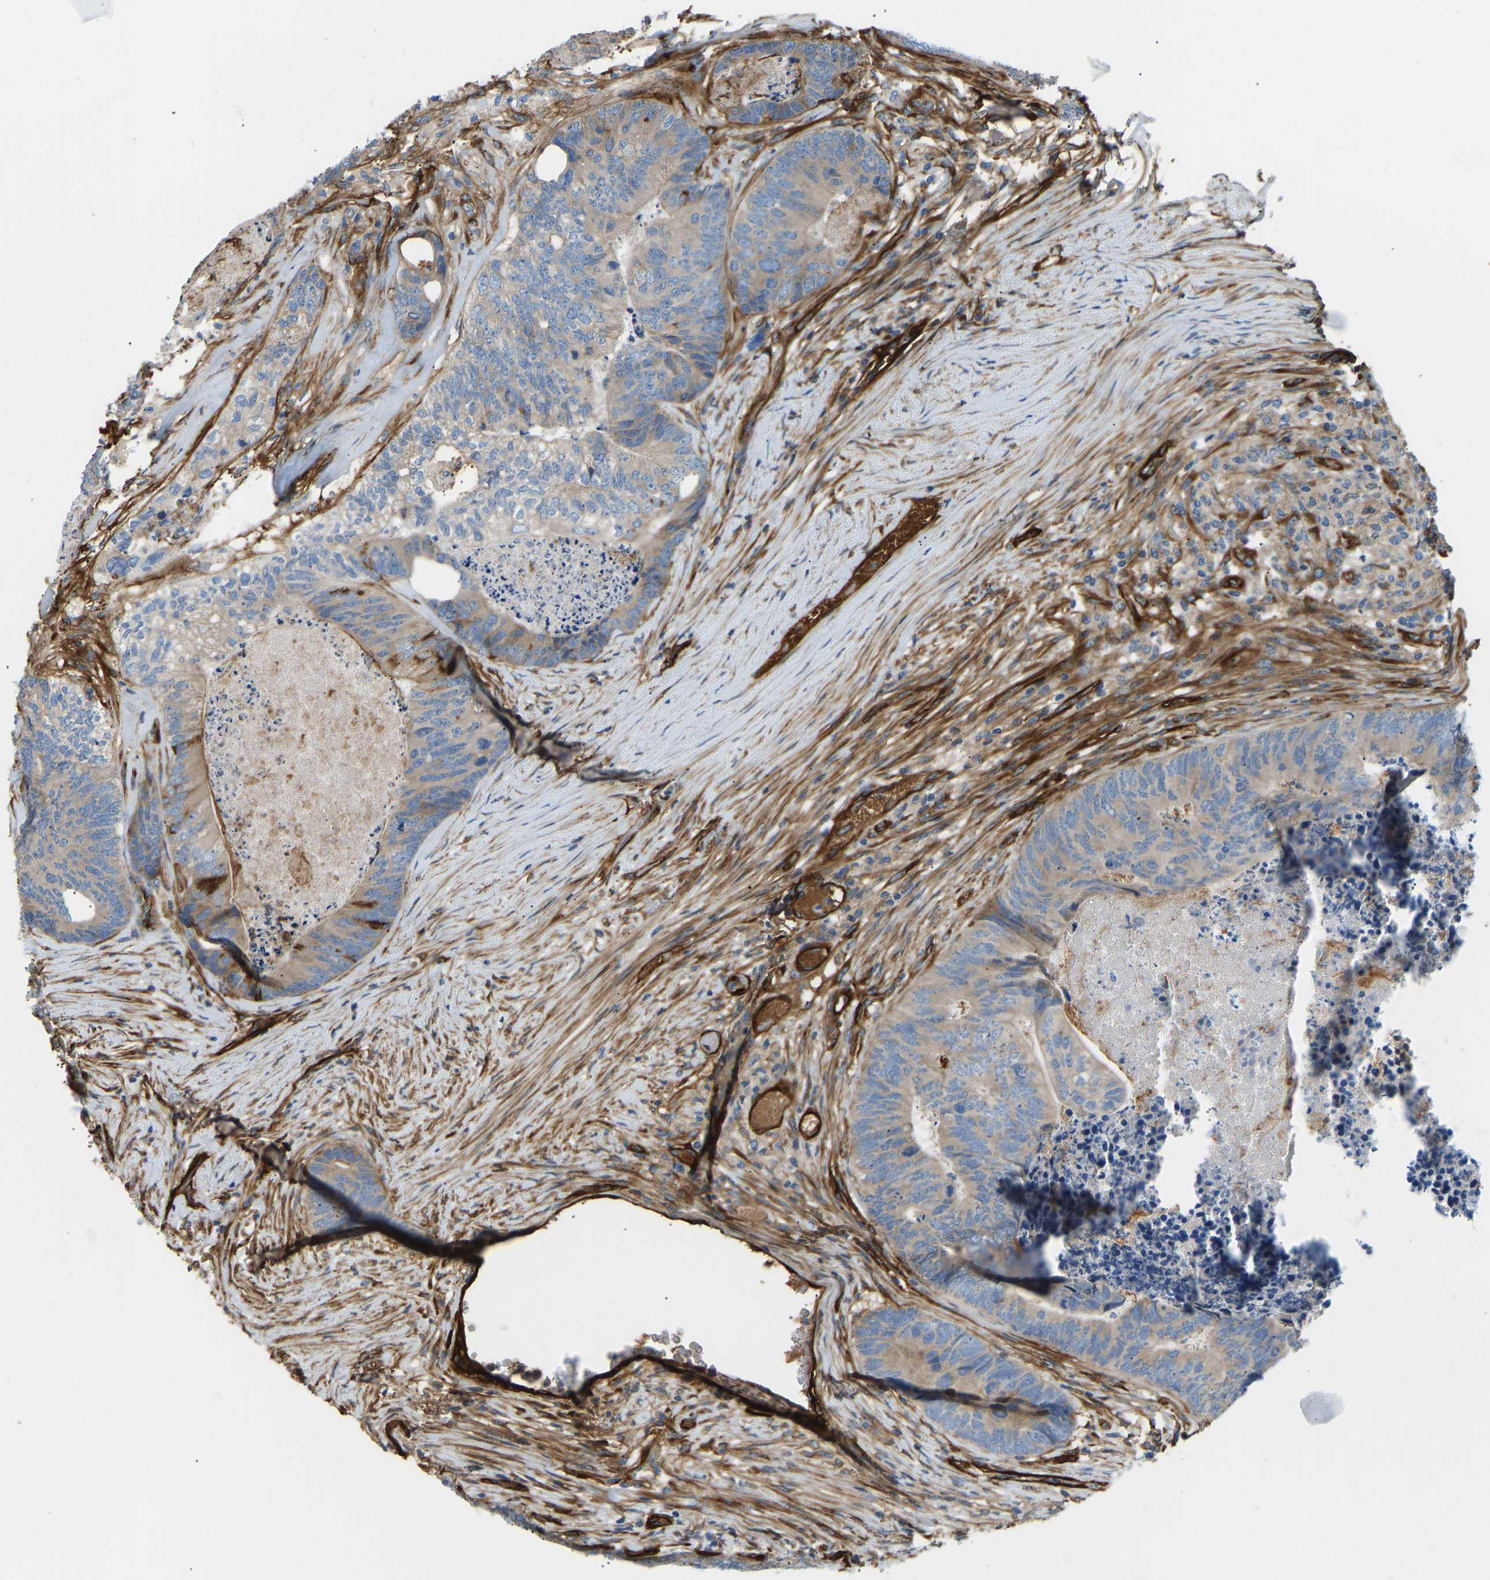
{"staining": {"intensity": "strong", "quantity": "<25%", "location": "cytoplasmic/membranous"}, "tissue": "colorectal cancer", "cell_type": "Tumor cells", "image_type": "cancer", "snomed": [{"axis": "morphology", "description": "Adenocarcinoma, NOS"}, {"axis": "topography", "description": "Colon"}], "caption": "A high-resolution histopathology image shows immunohistochemistry staining of adenocarcinoma (colorectal), which displays strong cytoplasmic/membranous positivity in about <25% of tumor cells. (DAB IHC, brown staining for protein, blue staining for nuclei).", "gene": "COL15A1", "patient": {"sex": "female", "age": 67}}